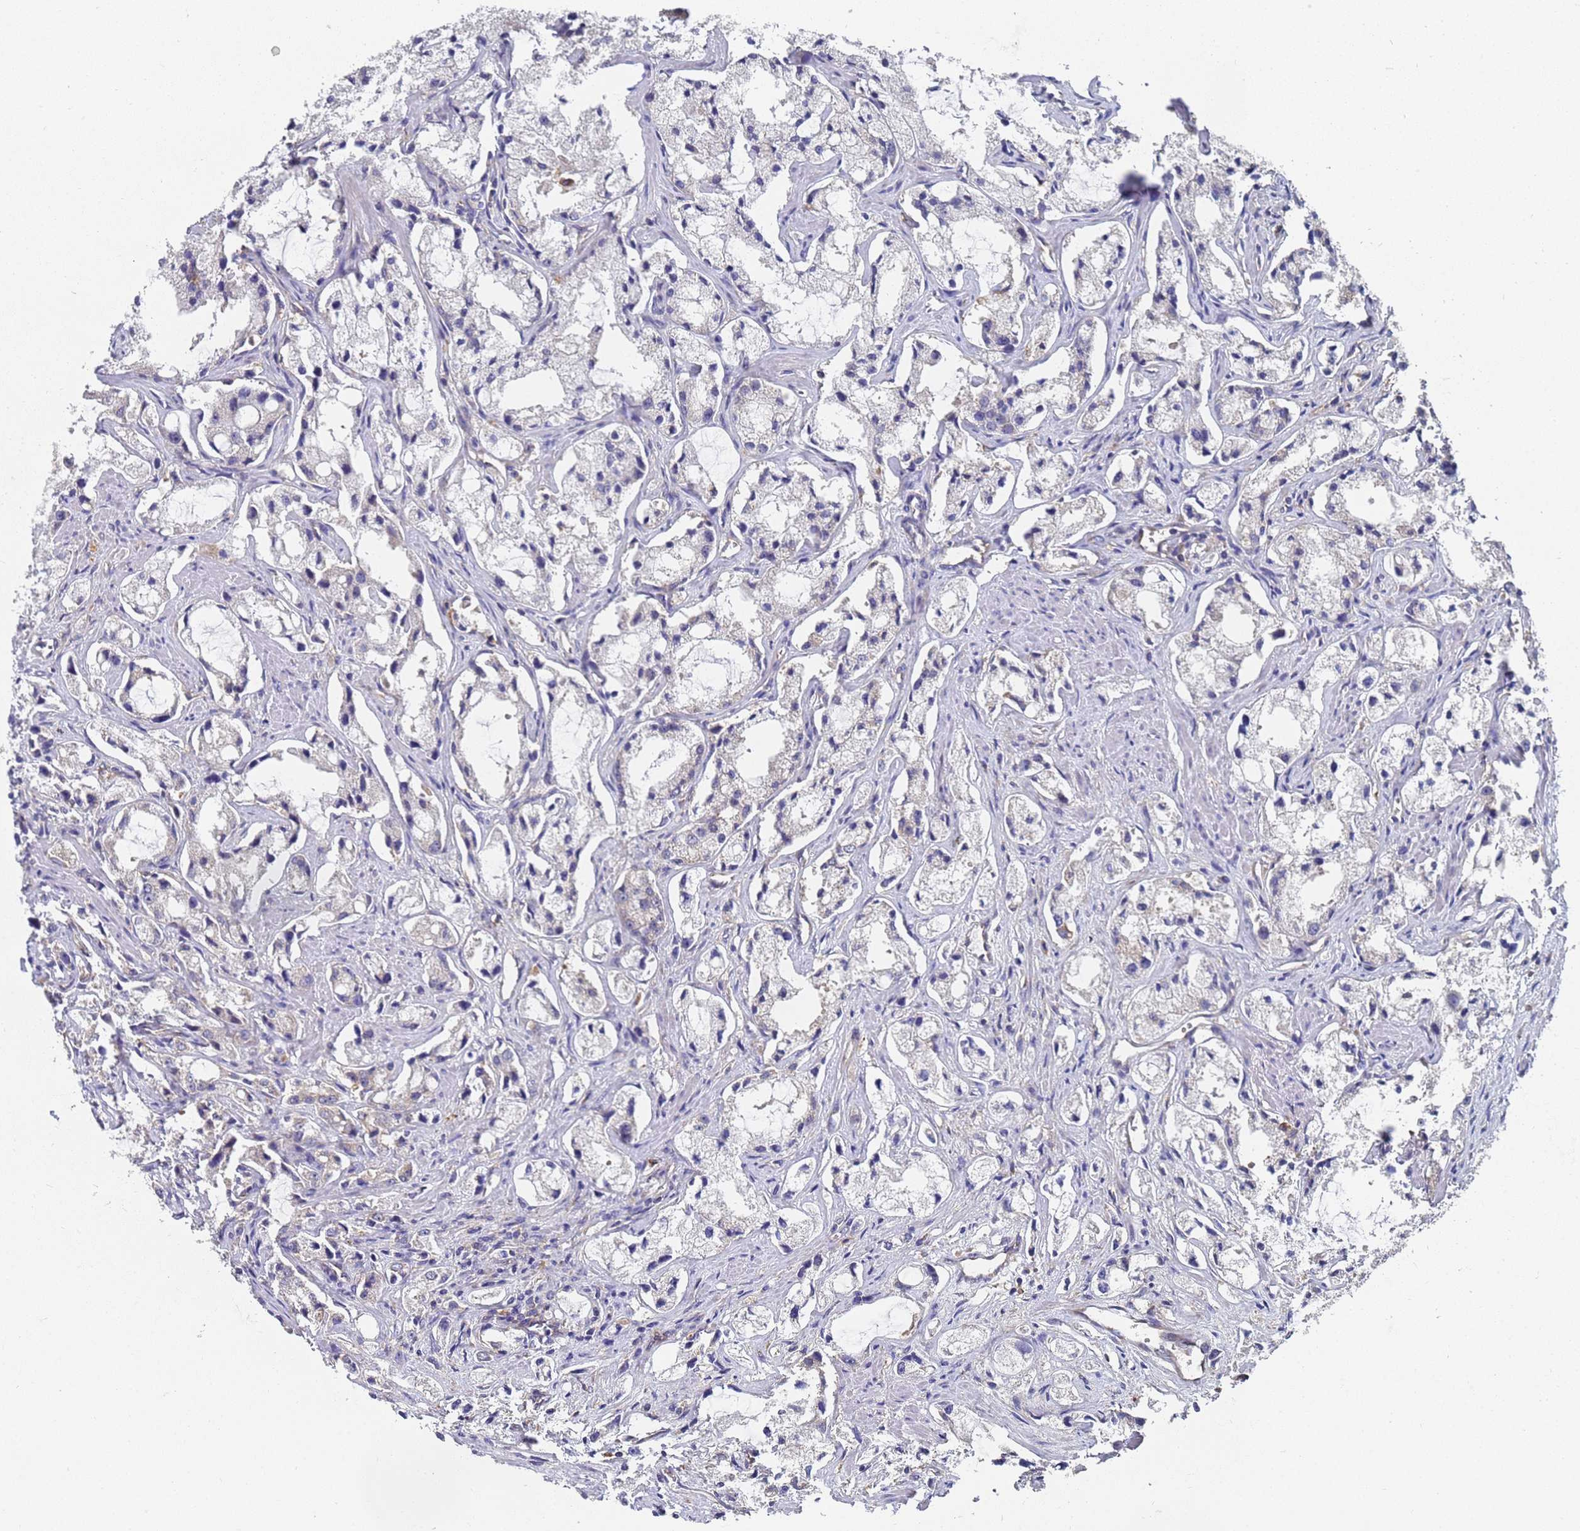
{"staining": {"intensity": "negative", "quantity": "none", "location": "none"}, "tissue": "prostate cancer", "cell_type": "Tumor cells", "image_type": "cancer", "snomed": [{"axis": "morphology", "description": "Adenocarcinoma, High grade"}, {"axis": "topography", "description": "Prostate"}], "caption": "DAB immunohistochemical staining of prostate cancer exhibits no significant staining in tumor cells.", "gene": "ALS2CL", "patient": {"sex": "male", "age": 66}}